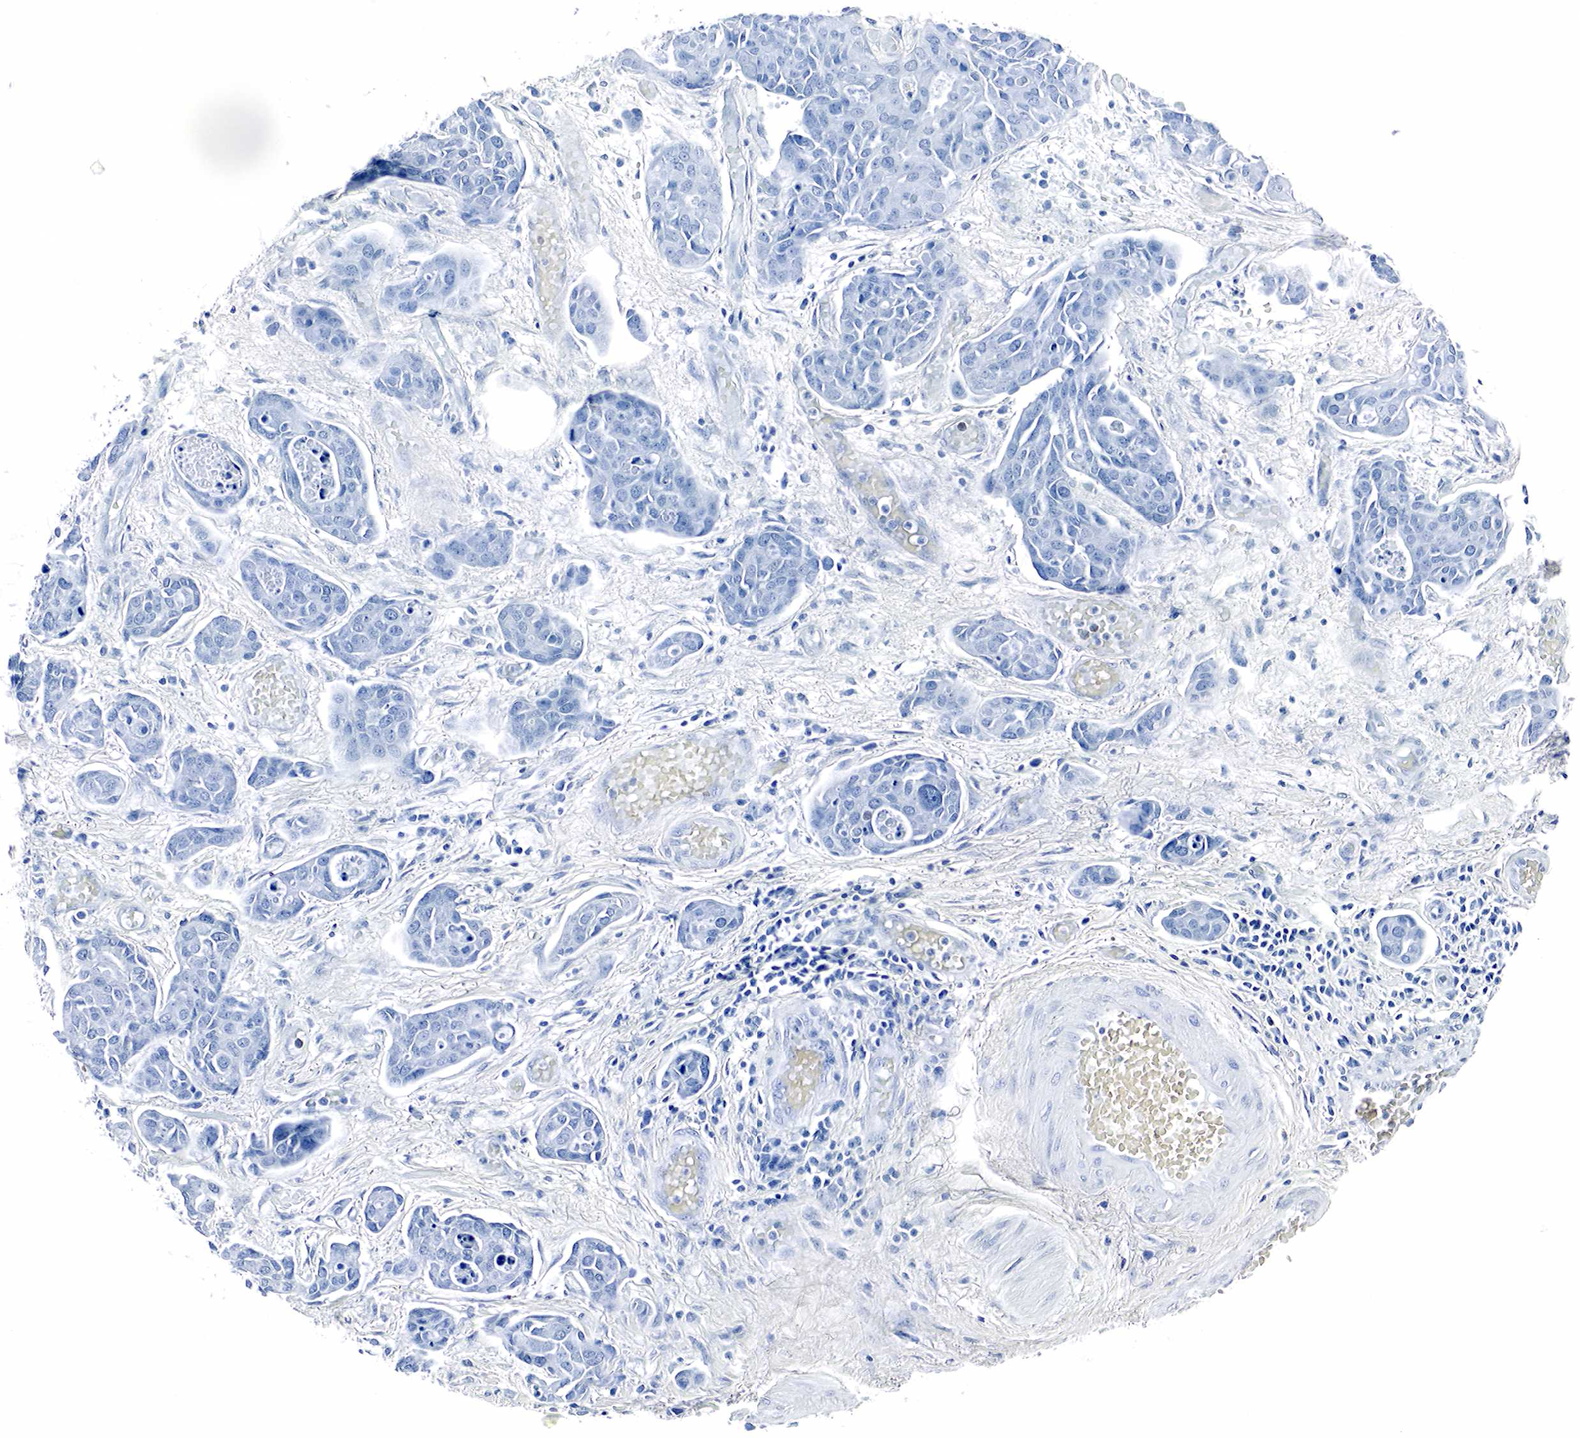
{"staining": {"intensity": "negative", "quantity": "none", "location": "none"}, "tissue": "urothelial cancer", "cell_type": "Tumor cells", "image_type": "cancer", "snomed": [{"axis": "morphology", "description": "Urothelial carcinoma, High grade"}, {"axis": "topography", "description": "Urinary bladder"}], "caption": "IHC histopathology image of human urothelial carcinoma (high-grade) stained for a protein (brown), which reveals no expression in tumor cells.", "gene": "GAST", "patient": {"sex": "male", "age": 78}}